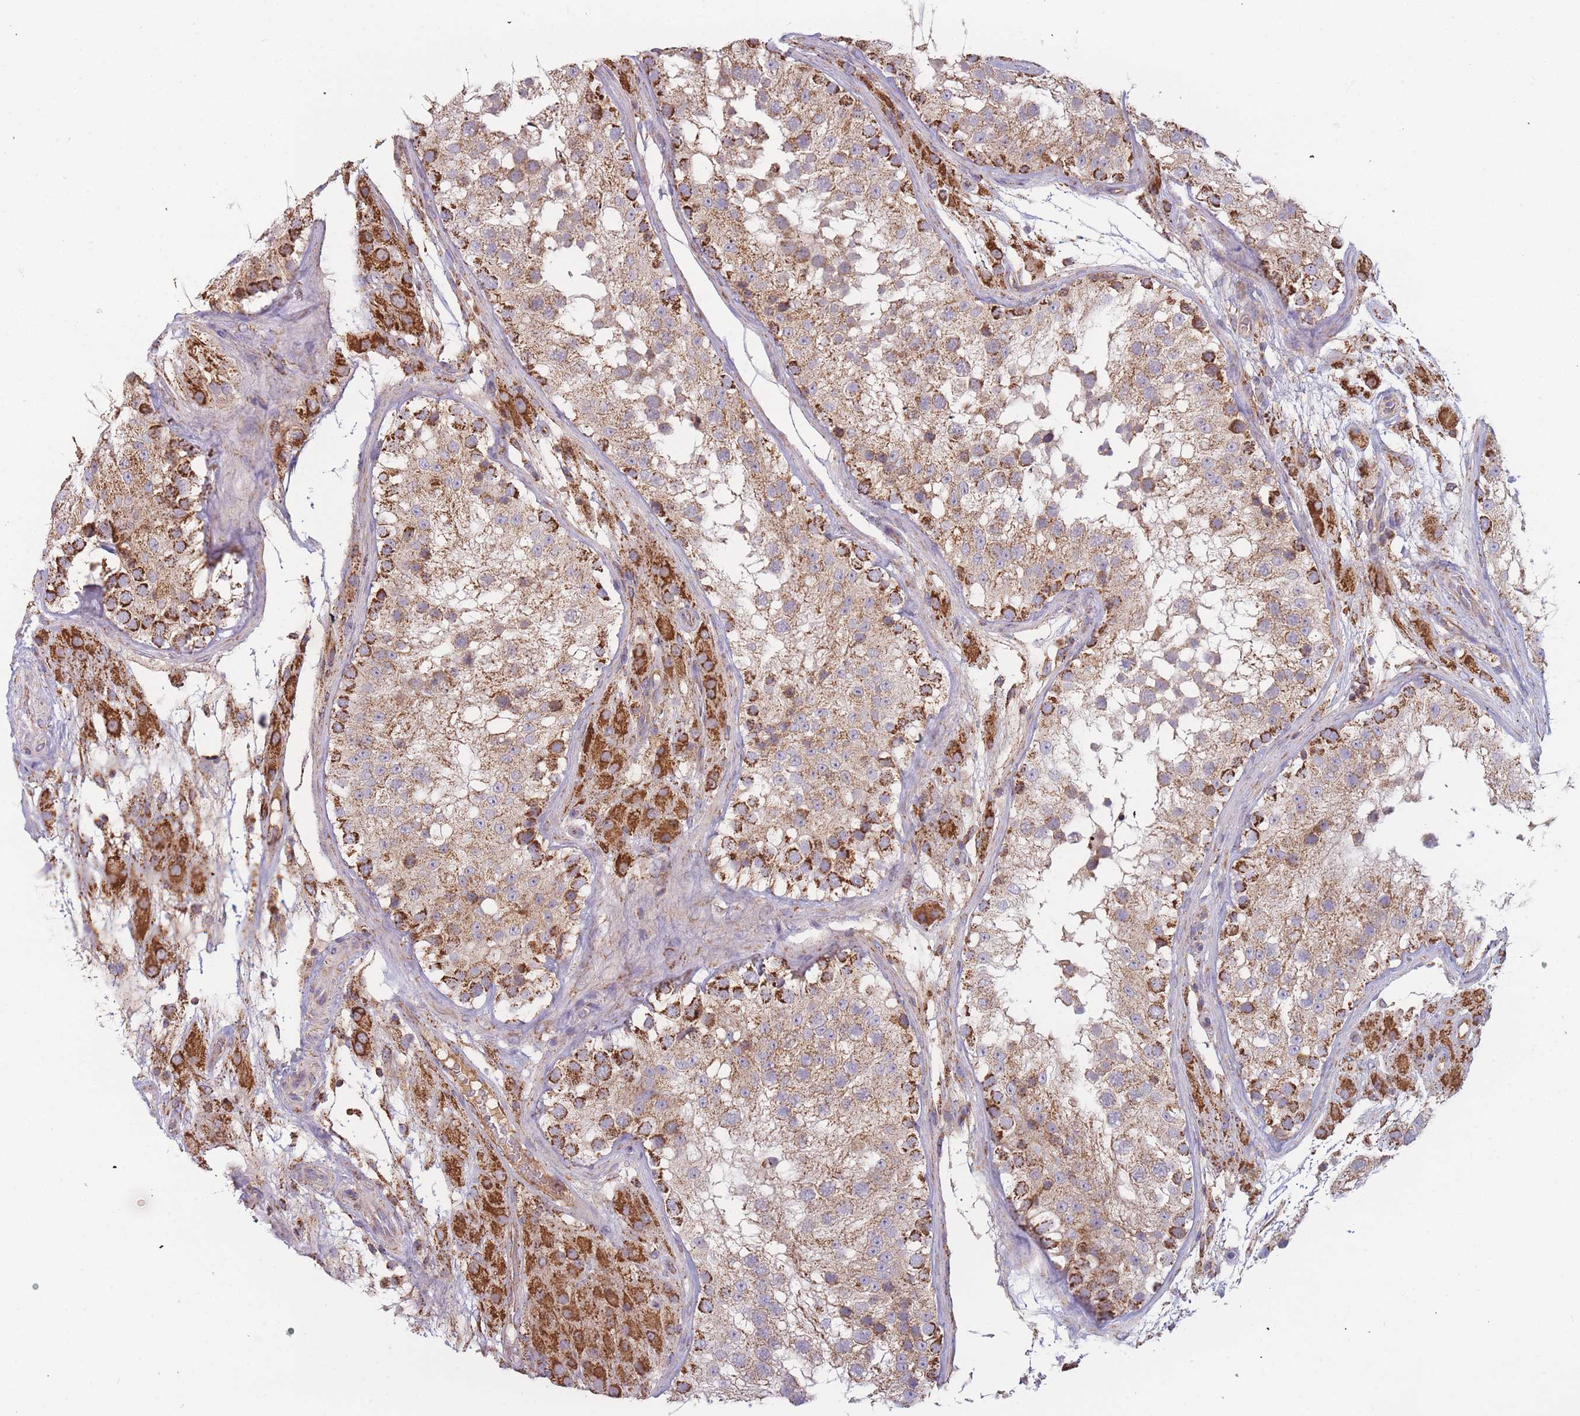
{"staining": {"intensity": "strong", "quantity": "25%-75%", "location": "cytoplasmic/membranous"}, "tissue": "testis", "cell_type": "Cells in seminiferous ducts", "image_type": "normal", "snomed": [{"axis": "morphology", "description": "Normal tissue, NOS"}, {"axis": "topography", "description": "Testis"}], "caption": "Immunohistochemistry of normal testis shows high levels of strong cytoplasmic/membranous staining in approximately 25%-75% of cells in seminiferous ducts. The staining was performed using DAB (3,3'-diaminobenzidine) to visualize the protein expression in brown, while the nuclei were stained in blue with hematoxylin (Magnification: 20x).", "gene": "MRPL17", "patient": {"sex": "male", "age": 26}}